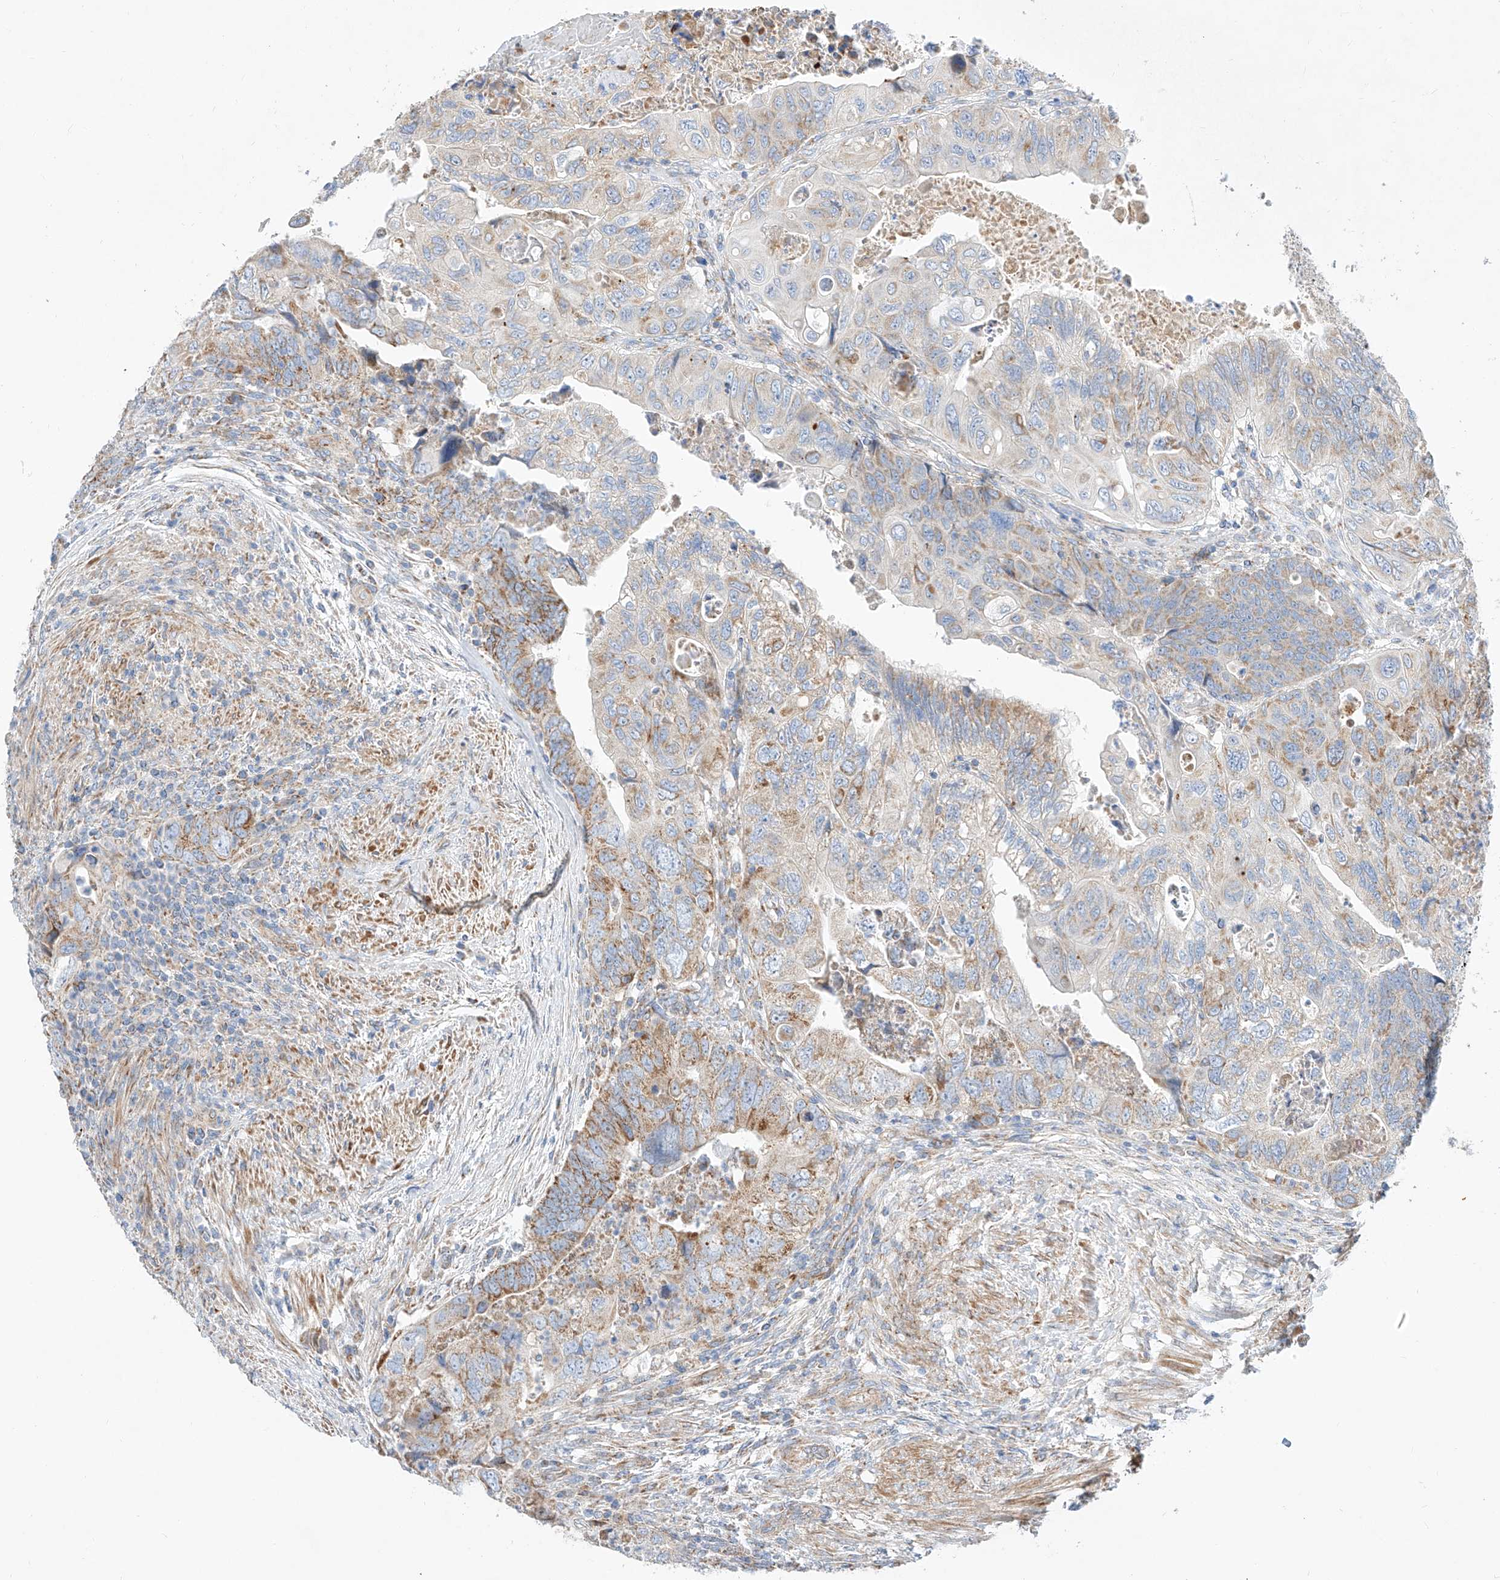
{"staining": {"intensity": "moderate", "quantity": "25%-75%", "location": "cytoplasmic/membranous"}, "tissue": "colorectal cancer", "cell_type": "Tumor cells", "image_type": "cancer", "snomed": [{"axis": "morphology", "description": "Adenocarcinoma, NOS"}, {"axis": "topography", "description": "Rectum"}], "caption": "Human adenocarcinoma (colorectal) stained with a protein marker demonstrates moderate staining in tumor cells.", "gene": "CST9", "patient": {"sex": "male", "age": 63}}